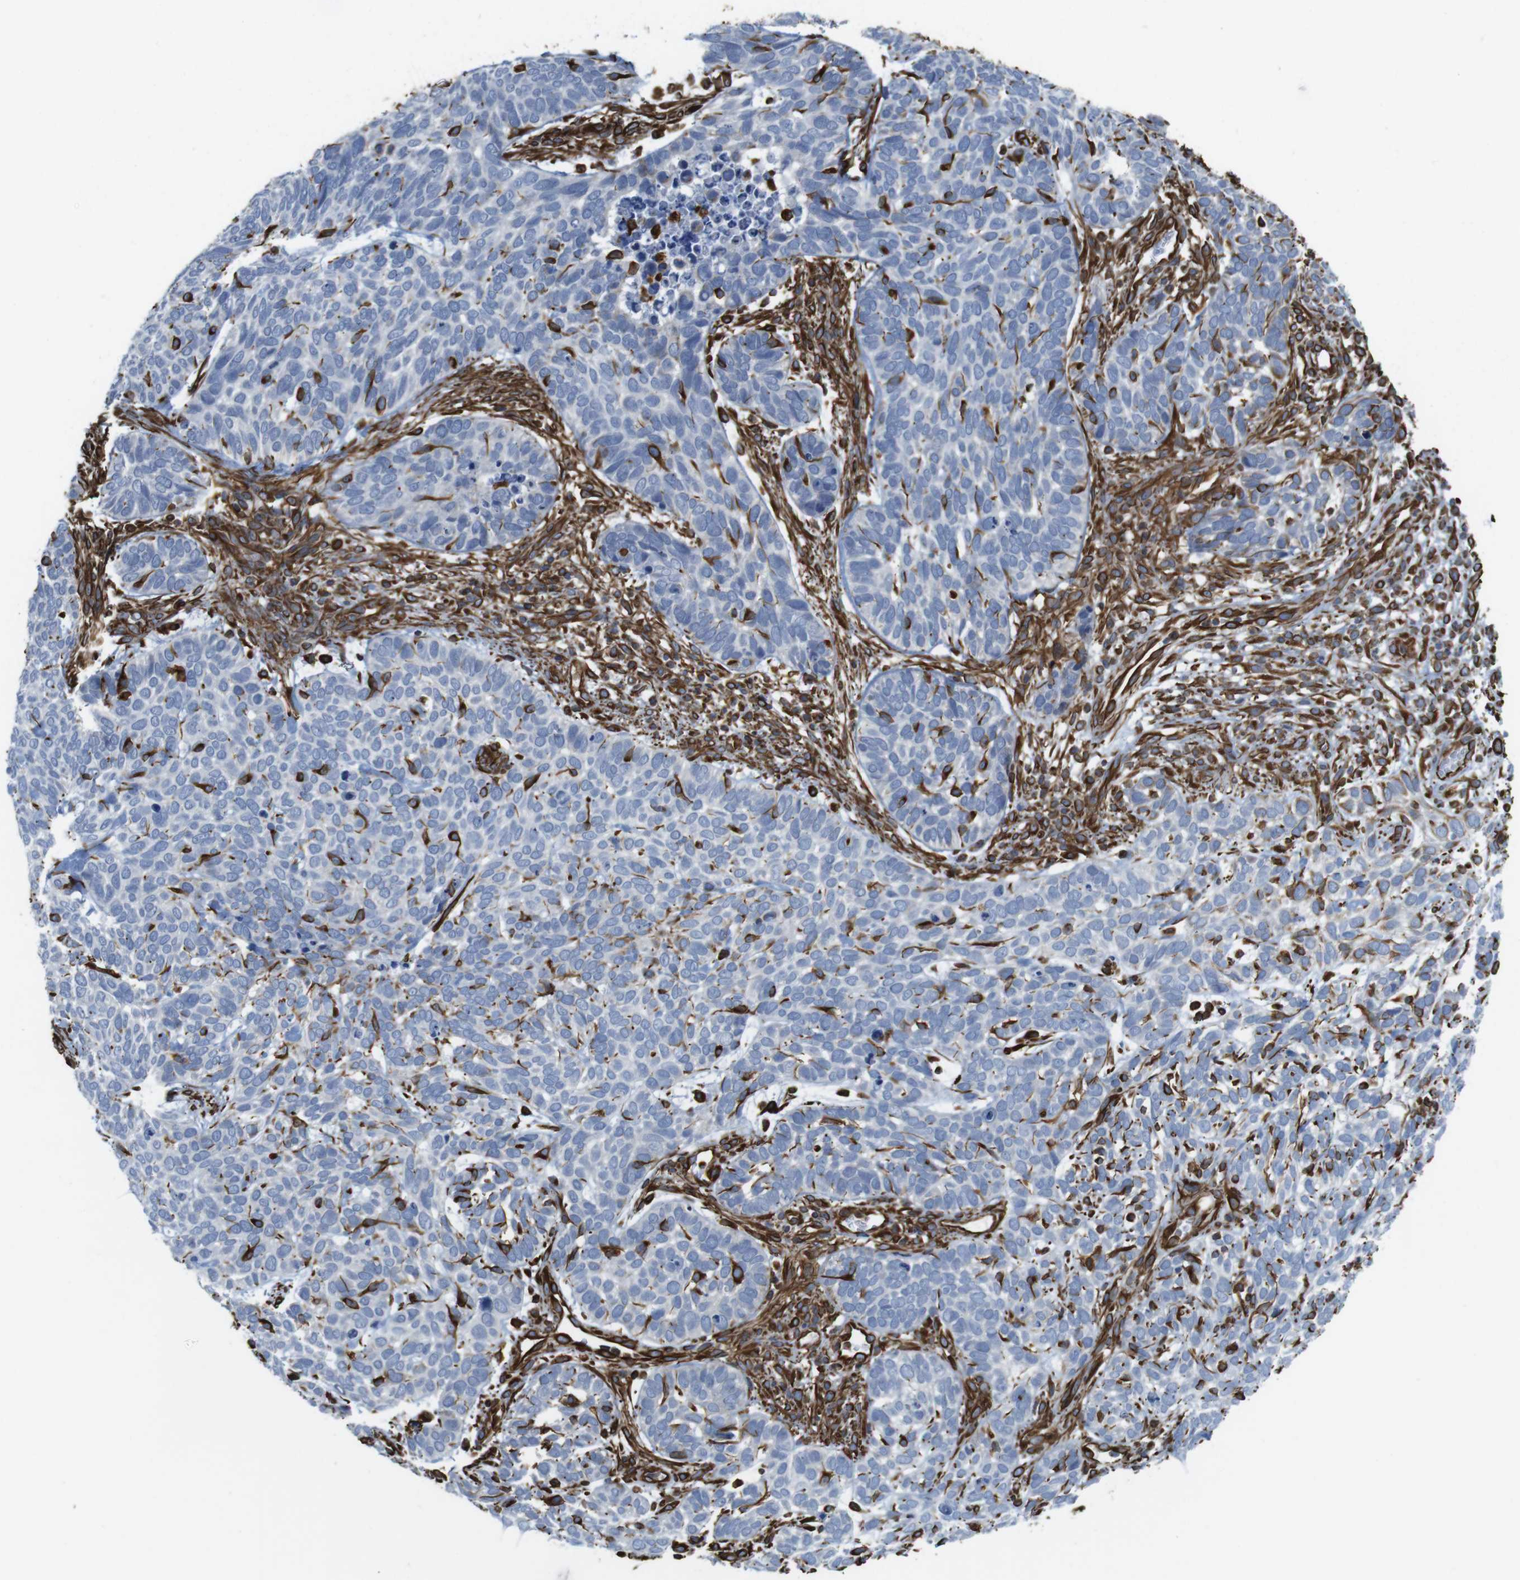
{"staining": {"intensity": "negative", "quantity": "none", "location": "none"}, "tissue": "skin cancer", "cell_type": "Tumor cells", "image_type": "cancer", "snomed": [{"axis": "morphology", "description": "Basal cell carcinoma"}, {"axis": "topography", "description": "Skin"}], "caption": "This is an immunohistochemistry histopathology image of human skin cancer (basal cell carcinoma). There is no expression in tumor cells.", "gene": "RALGPS1", "patient": {"sex": "male", "age": 87}}